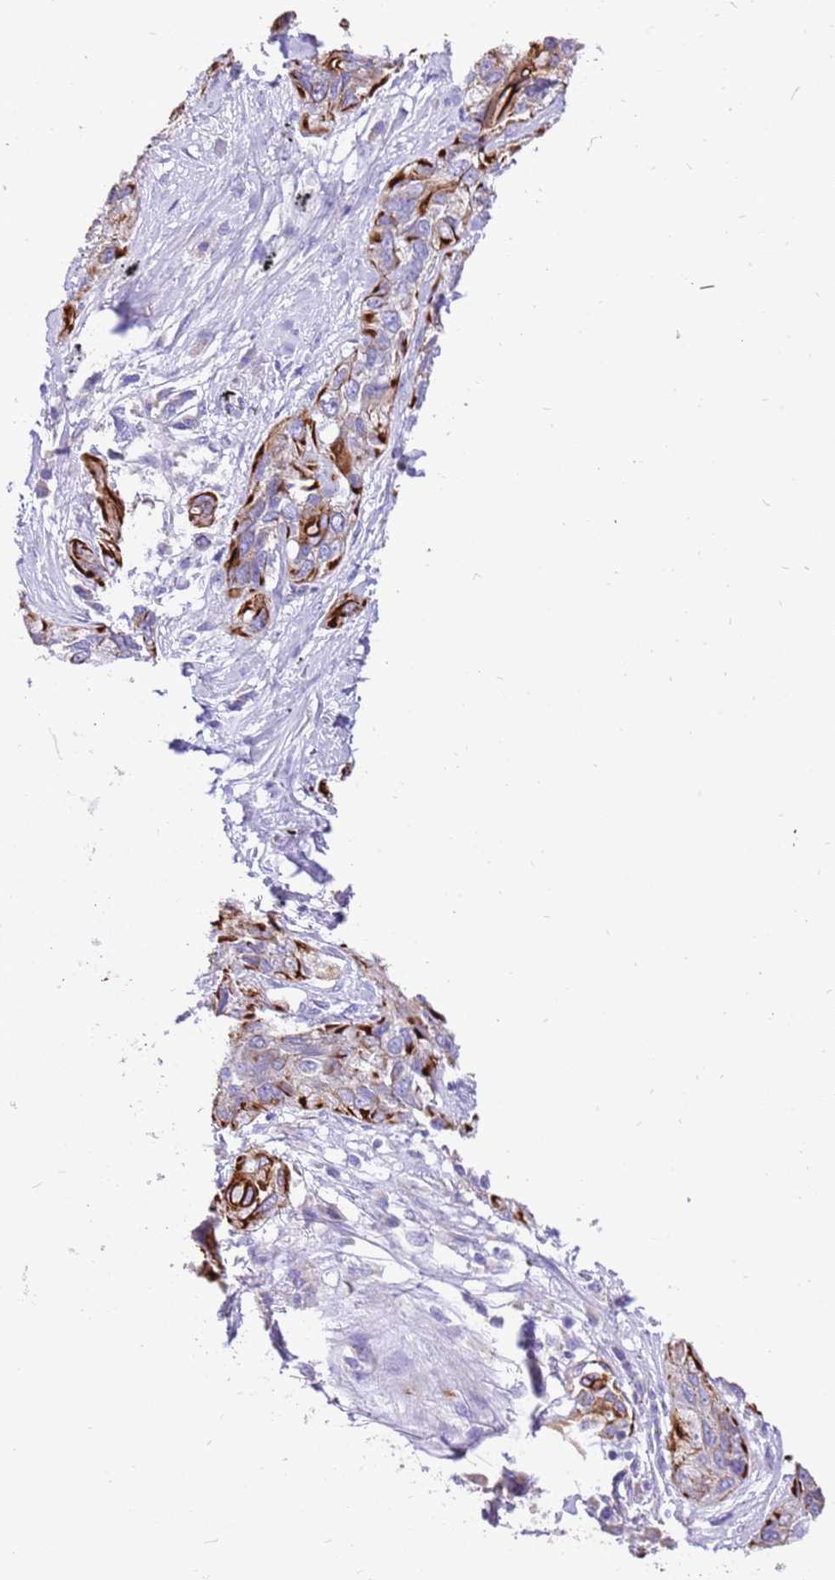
{"staining": {"intensity": "strong", "quantity": ">75%", "location": "cytoplasmic/membranous"}, "tissue": "lung cancer", "cell_type": "Tumor cells", "image_type": "cancer", "snomed": [{"axis": "morphology", "description": "Squamous cell carcinoma, NOS"}, {"axis": "topography", "description": "Lung"}], "caption": "Immunohistochemical staining of lung cancer (squamous cell carcinoma) demonstrates high levels of strong cytoplasmic/membranous protein staining in approximately >75% of tumor cells.", "gene": "R3HDM4", "patient": {"sex": "female", "age": 70}}